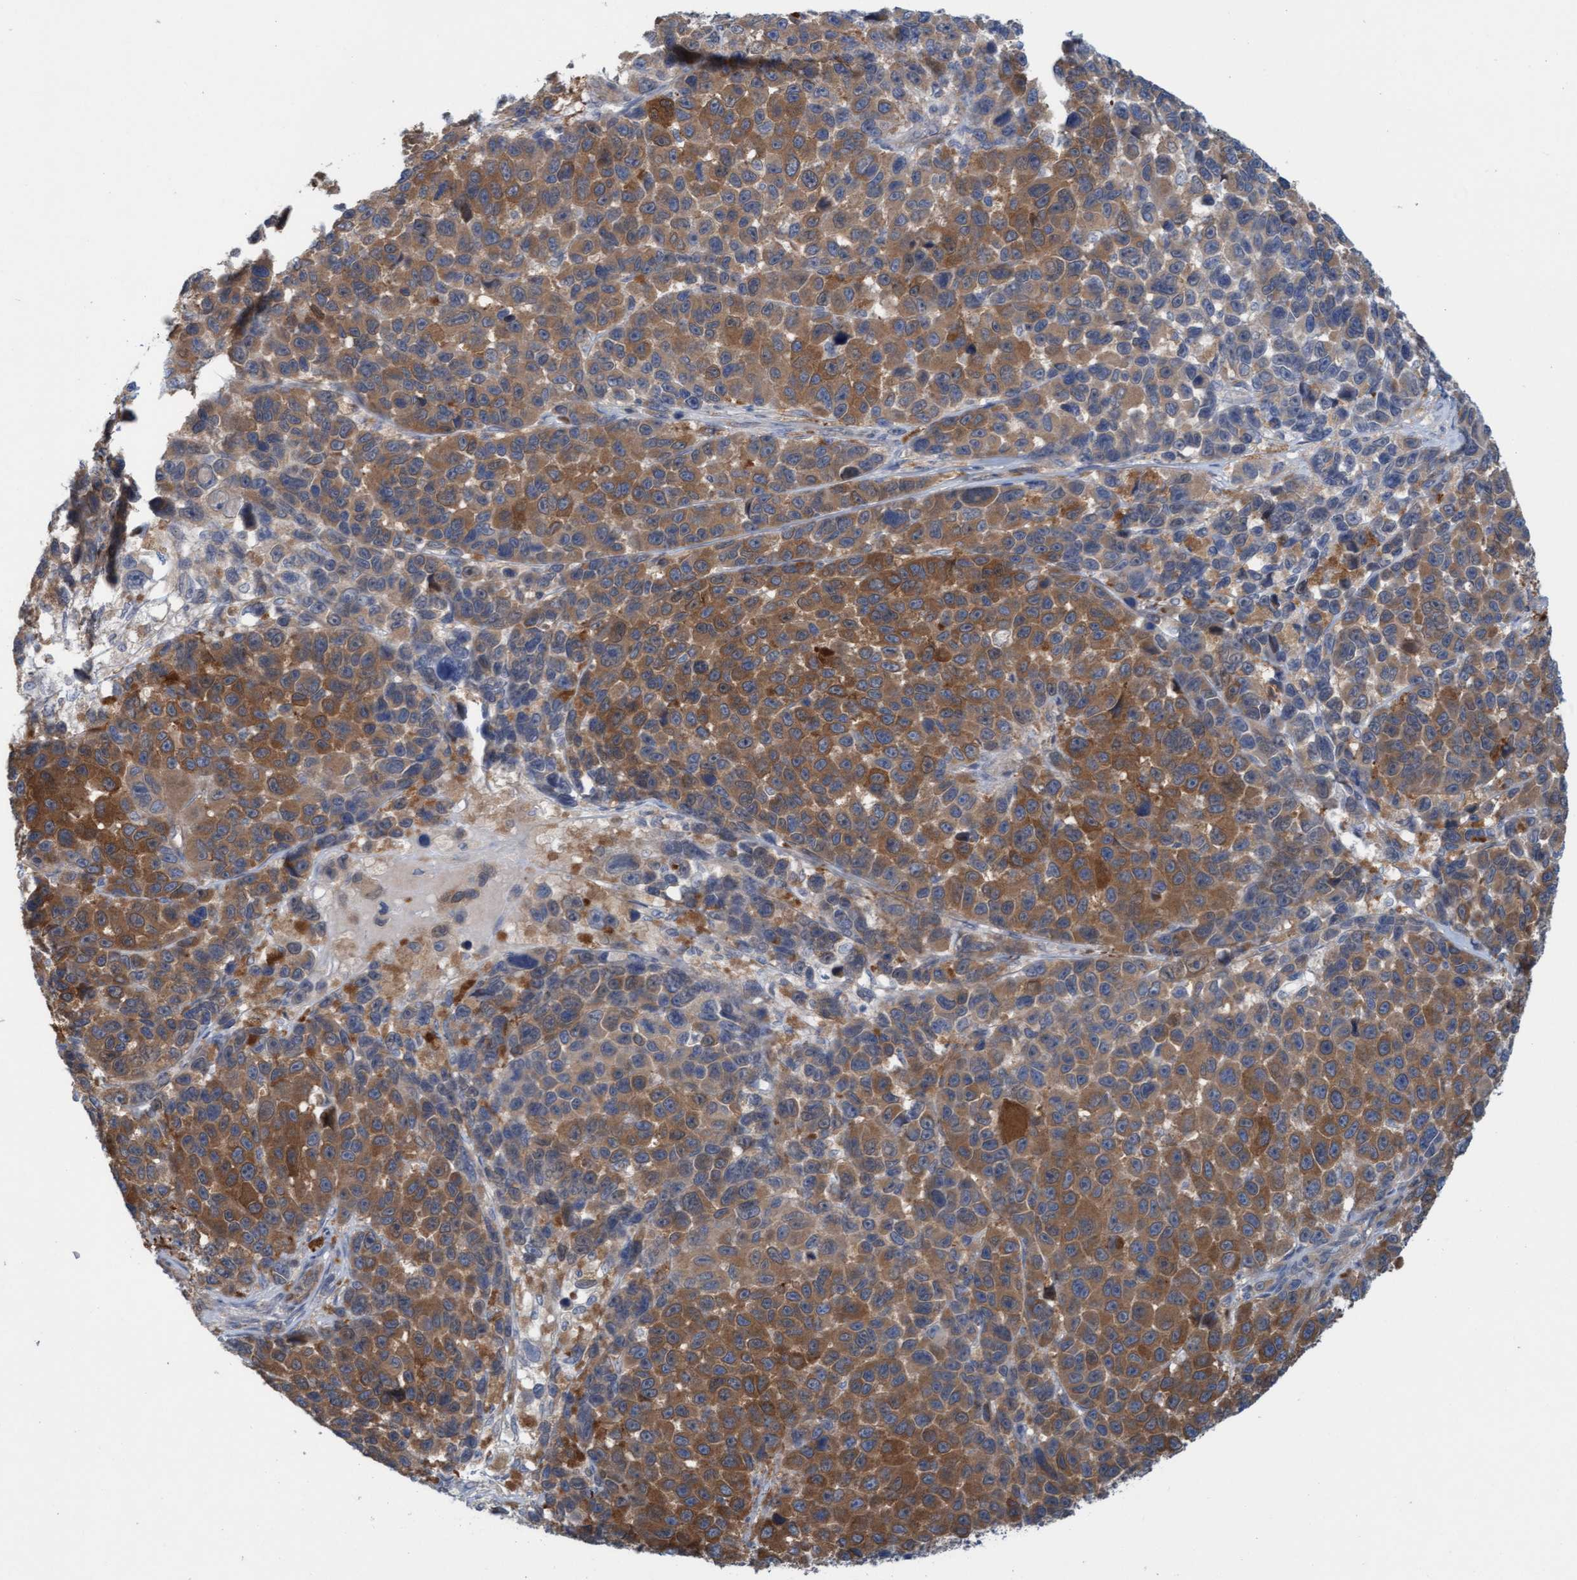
{"staining": {"intensity": "weak", "quantity": ">75%", "location": "cytoplasmic/membranous"}, "tissue": "melanoma", "cell_type": "Tumor cells", "image_type": "cancer", "snomed": [{"axis": "morphology", "description": "Malignant melanoma, NOS"}, {"axis": "topography", "description": "Skin"}], "caption": "Malignant melanoma stained with DAB (3,3'-diaminobenzidine) immunohistochemistry (IHC) demonstrates low levels of weak cytoplasmic/membranous staining in approximately >75% of tumor cells.", "gene": "KLHL25", "patient": {"sex": "male", "age": 53}}